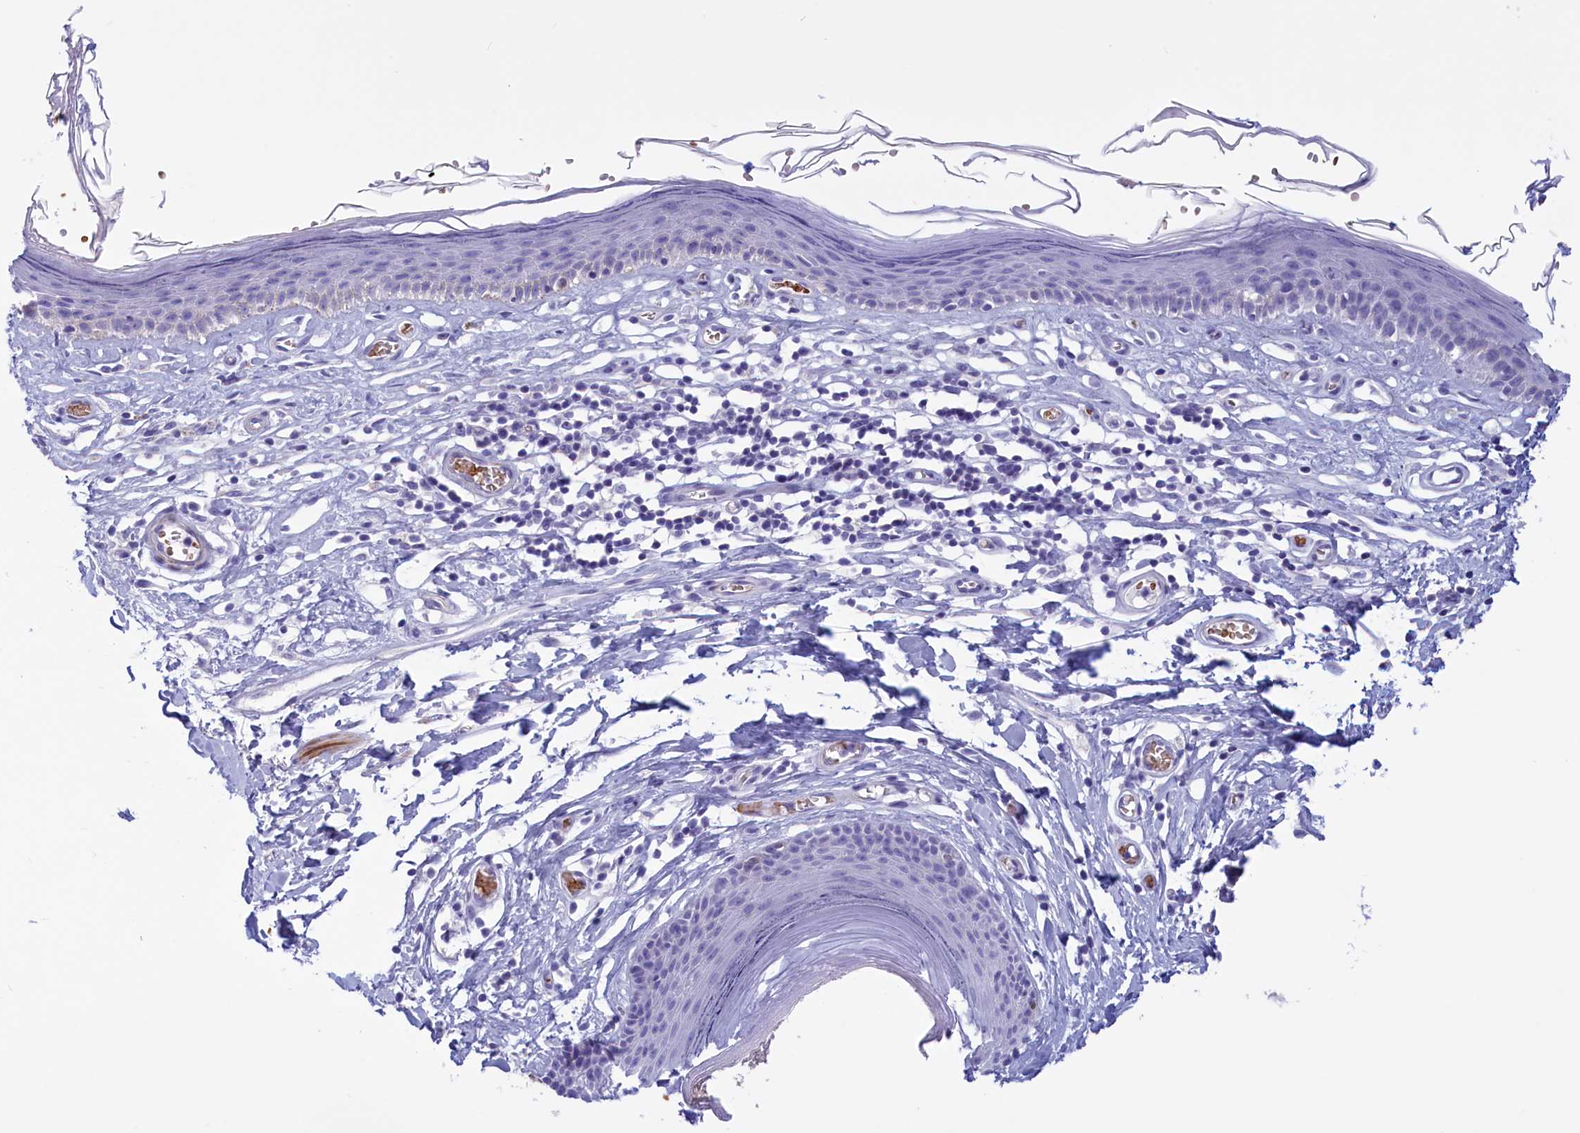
{"staining": {"intensity": "negative", "quantity": "none", "location": "none"}, "tissue": "skin", "cell_type": "Epidermal cells", "image_type": "normal", "snomed": [{"axis": "morphology", "description": "Normal tissue, NOS"}, {"axis": "topography", "description": "Adipose tissue"}, {"axis": "topography", "description": "Vascular tissue"}, {"axis": "topography", "description": "Vulva"}, {"axis": "topography", "description": "Peripheral nerve tissue"}], "caption": "This is a photomicrograph of immunohistochemistry (IHC) staining of benign skin, which shows no positivity in epidermal cells. Nuclei are stained in blue.", "gene": "GAPDHS", "patient": {"sex": "female", "age": 86}}